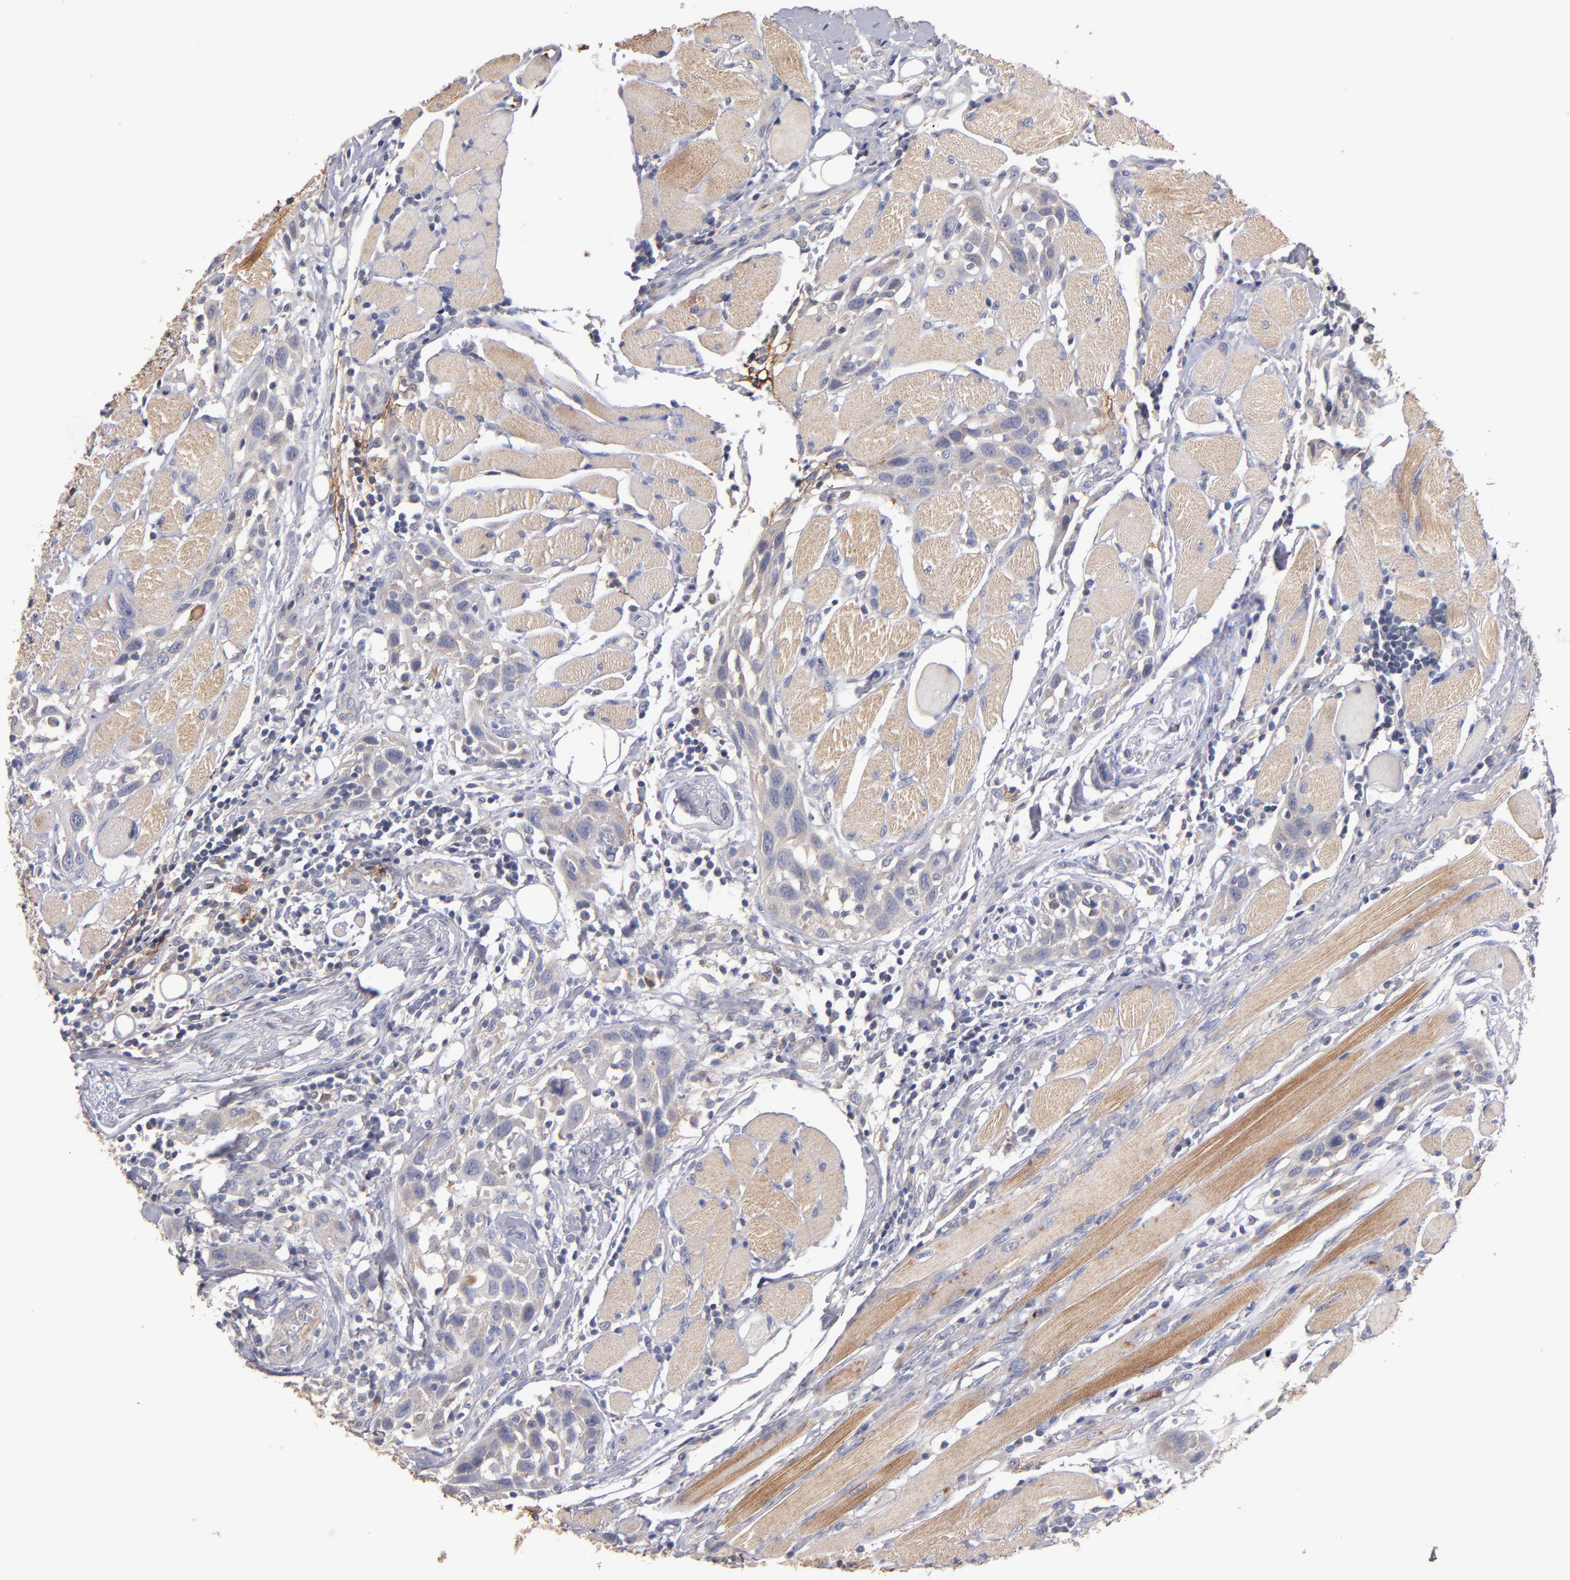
{"staining": {"intensity": "weak", "quantity": ">75%", "location": "cytoplasmic/membranous"}, "tissue": "head and neck cancer", "cell_type": "Tumor cells", "image_type": "cancer", "snomed": [{"axis": "morphology", "description": "Squamous cell carcinoma, NOS"}, {"axis": "topography", "description": "Oral tissue"}, {"axis": "topography", "description": "Head-Neck"}], "caption": "Immunohistochemistry photomicrograph of human squamous cell carcinoma (head and neck) stained for a protein (brown), which shows low levels of weak cytoplasmic/membranous positivity in approximately >75% of tumor cells.", "gene": "DACT1", "patient": {"sex": "female", "age": 50}}